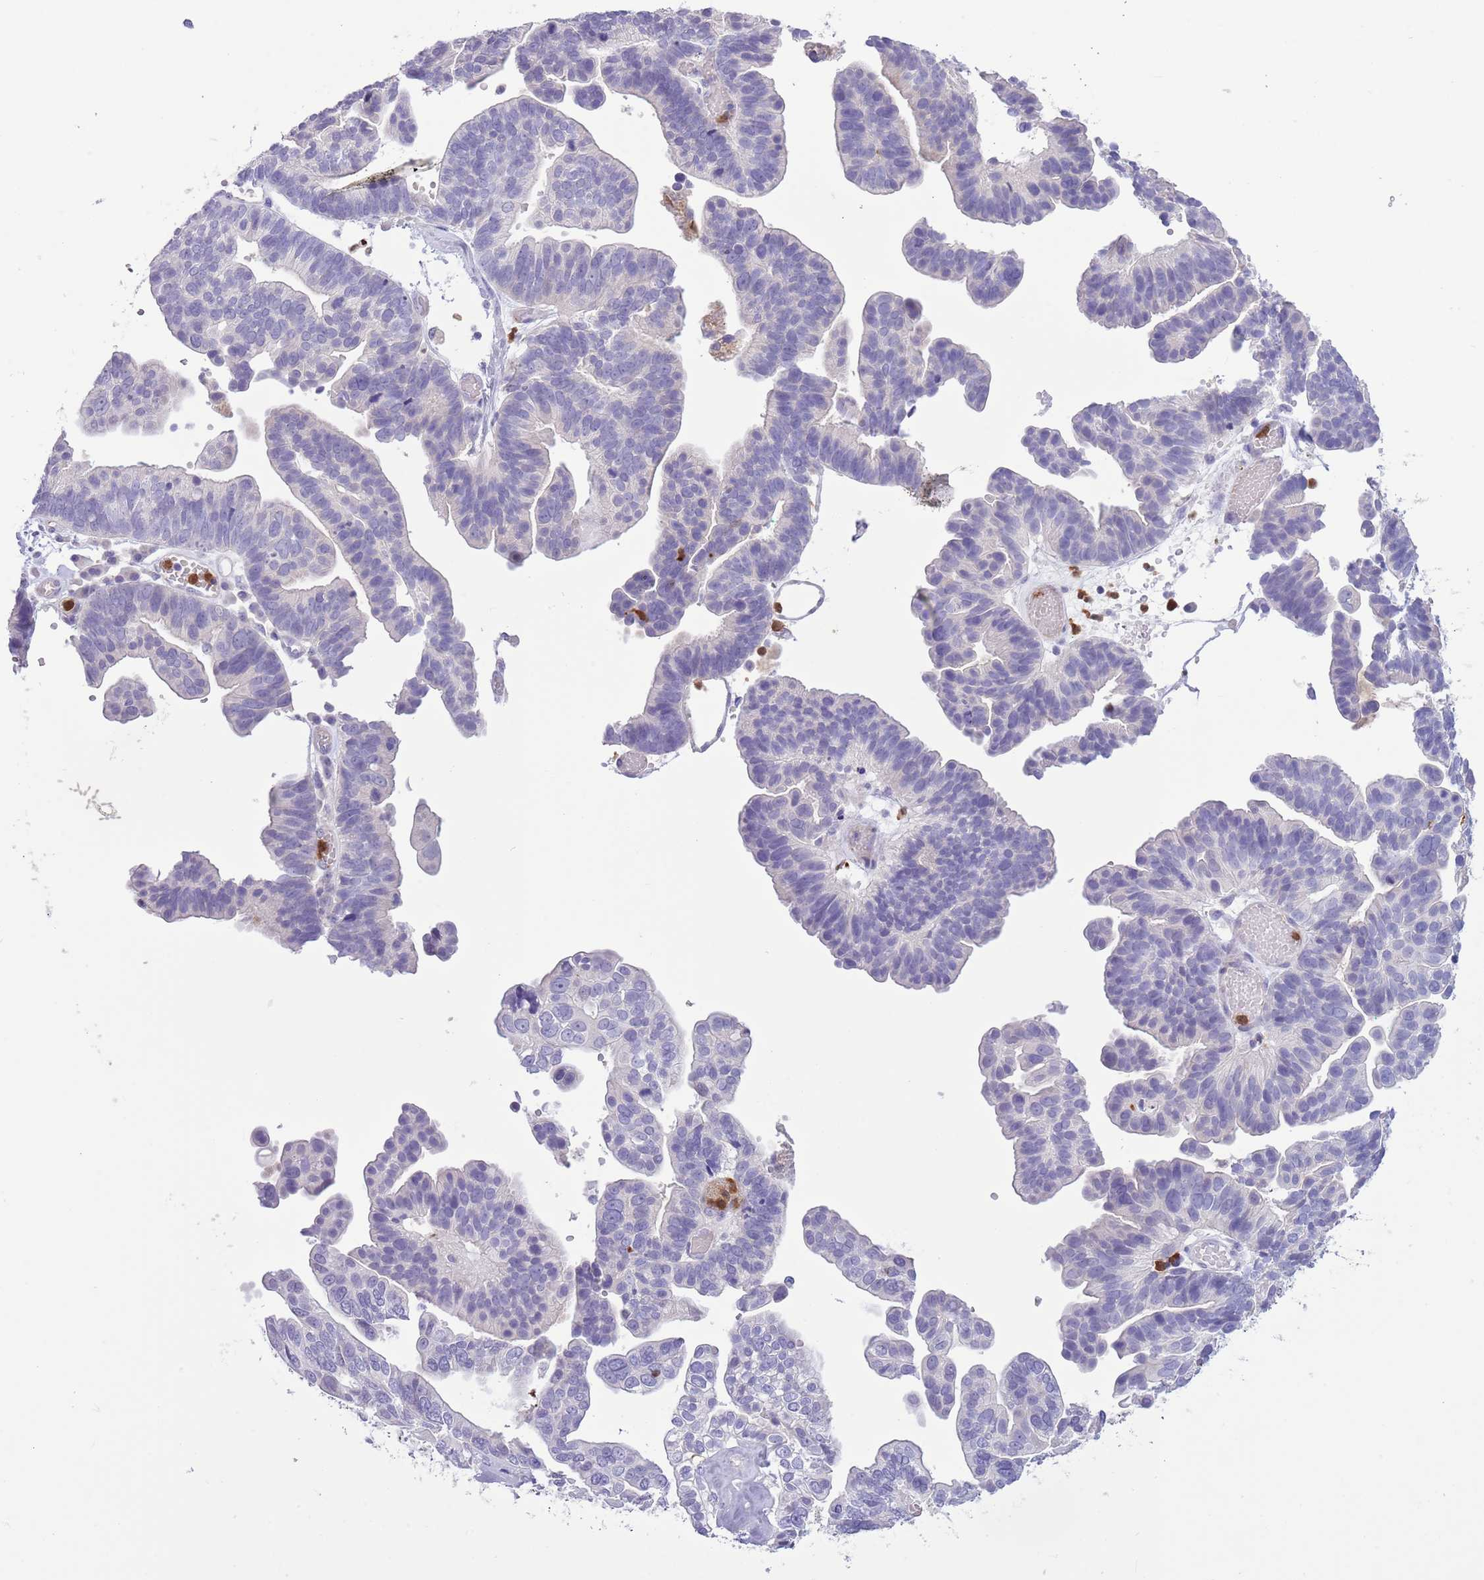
{"staining": {"intensity": "negative", "quantity": "none", "location": "none"}, "tissue": "ovarian cancer", "cell_type": "Tumor cells", "image_type": "cancer", "snomed": [{"axis": "morphology", "description": "Cystadenocarcinoma, serous, NOS"}, {"axis": "topography", "description": "Ovary"}], "caption": "Immunohistochemistry (IHC) micrograph of neoplastic tissue: serous cystadenocarcinoma (ovarian) stained with DAB (3,3'-diaminobenzidine) exhibits no significant protein staining in tumor cells.", "gene": "OR6M1", "patient": {"sex": "female", "age": 56}}